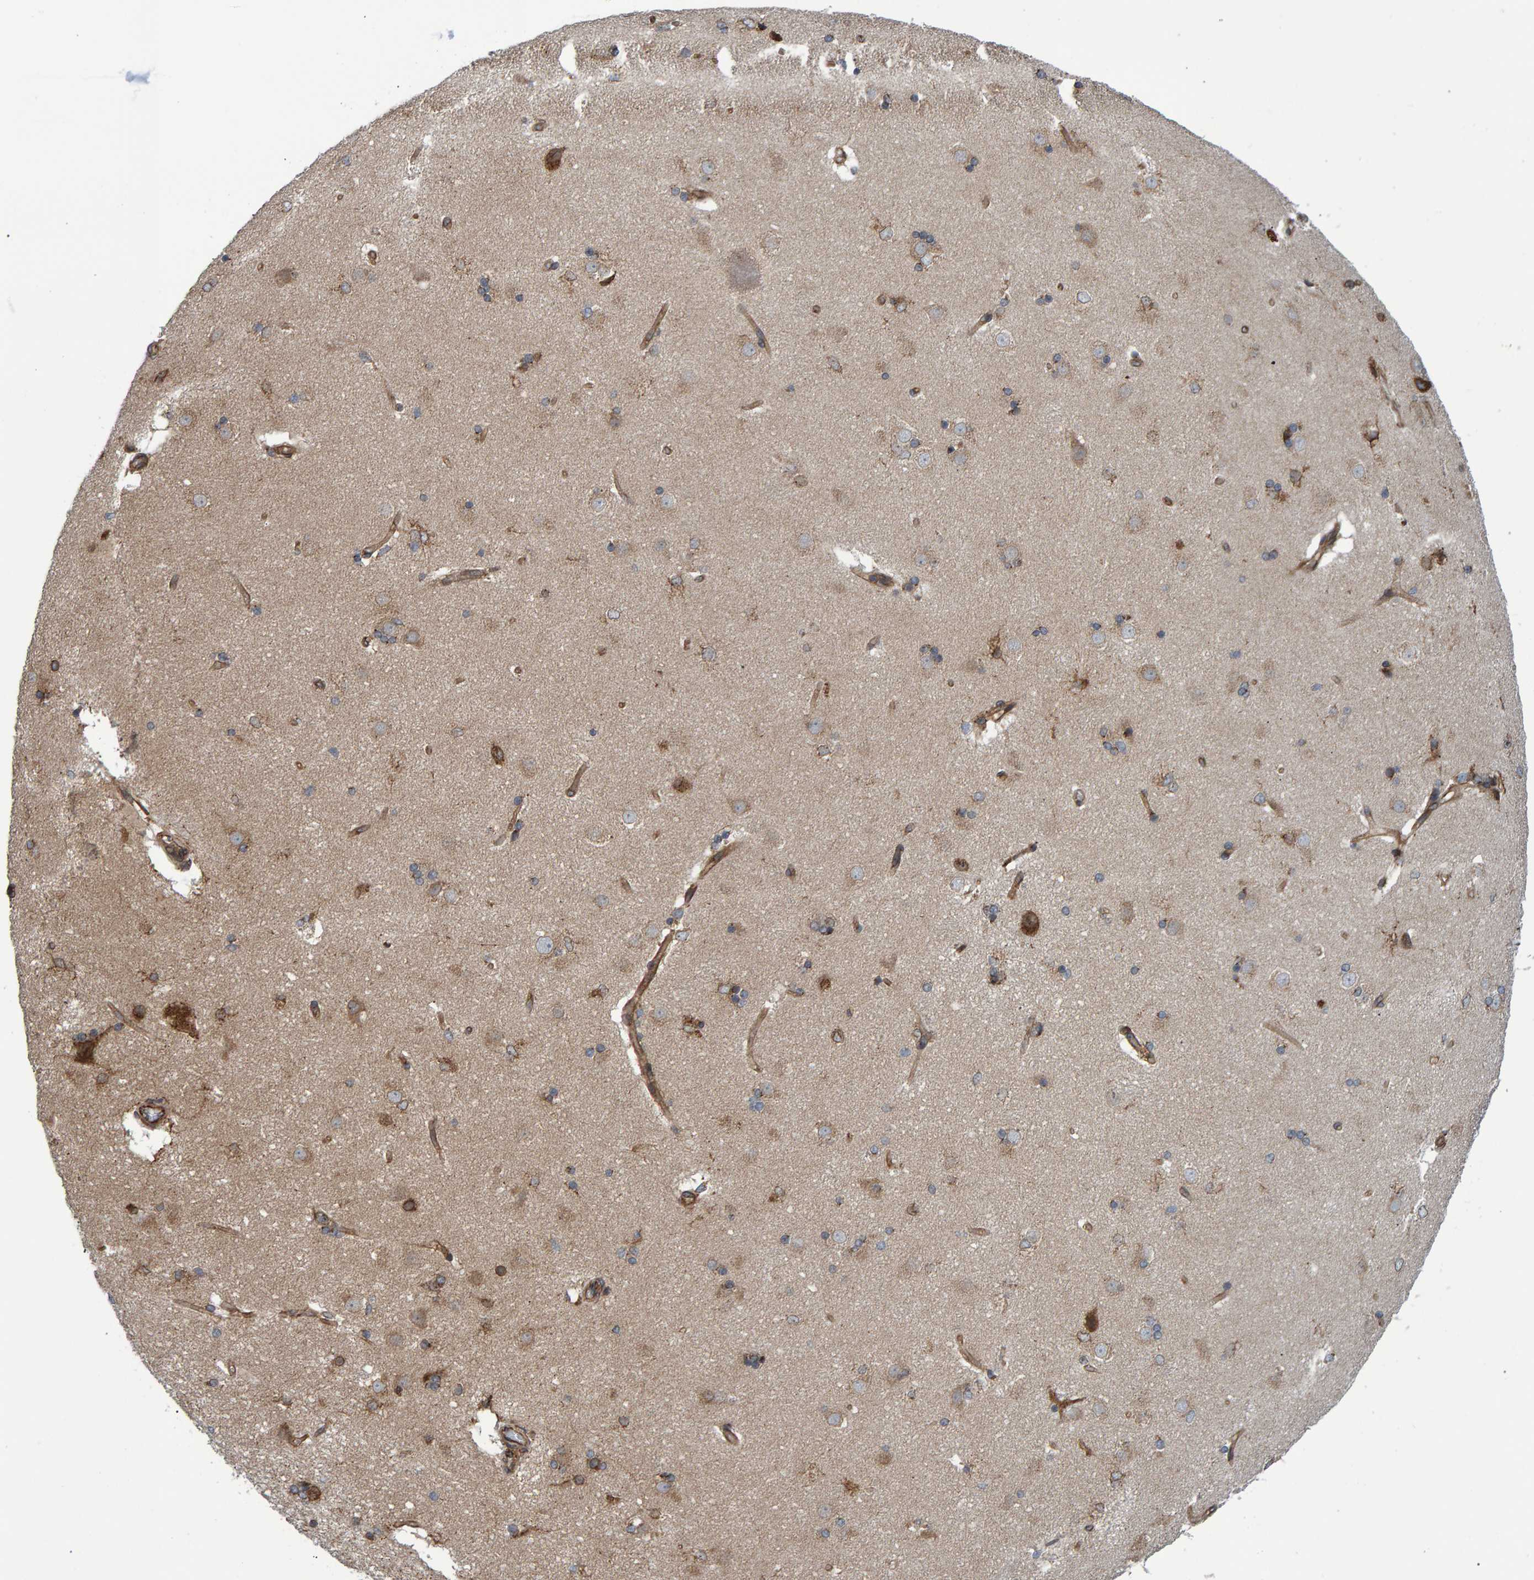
{"staining": {"intensity": "moderate", "quantity": "25%-75%", "location": "cytoplasmic/membranous"}, "tissue": "caudate", "cell_type": "Glial cells", "image_type": "normal", "snomed": [{"axis": "morphology", "description": "Normal tissue, NOS"}, {"axis": "topography", "description": "Lateral ventricle wall"}], "caption": "This image demonstrates unremarkable caudate stained with immunohistochemistry (IHC) to label a protein in brown. The cytoplasmic/membranous of glial cells show moderate positivity for the protein. Nuclei are counter-stained blue.", "gene": "FAM117A", "patient": {"sex": "female", "age": 19}}